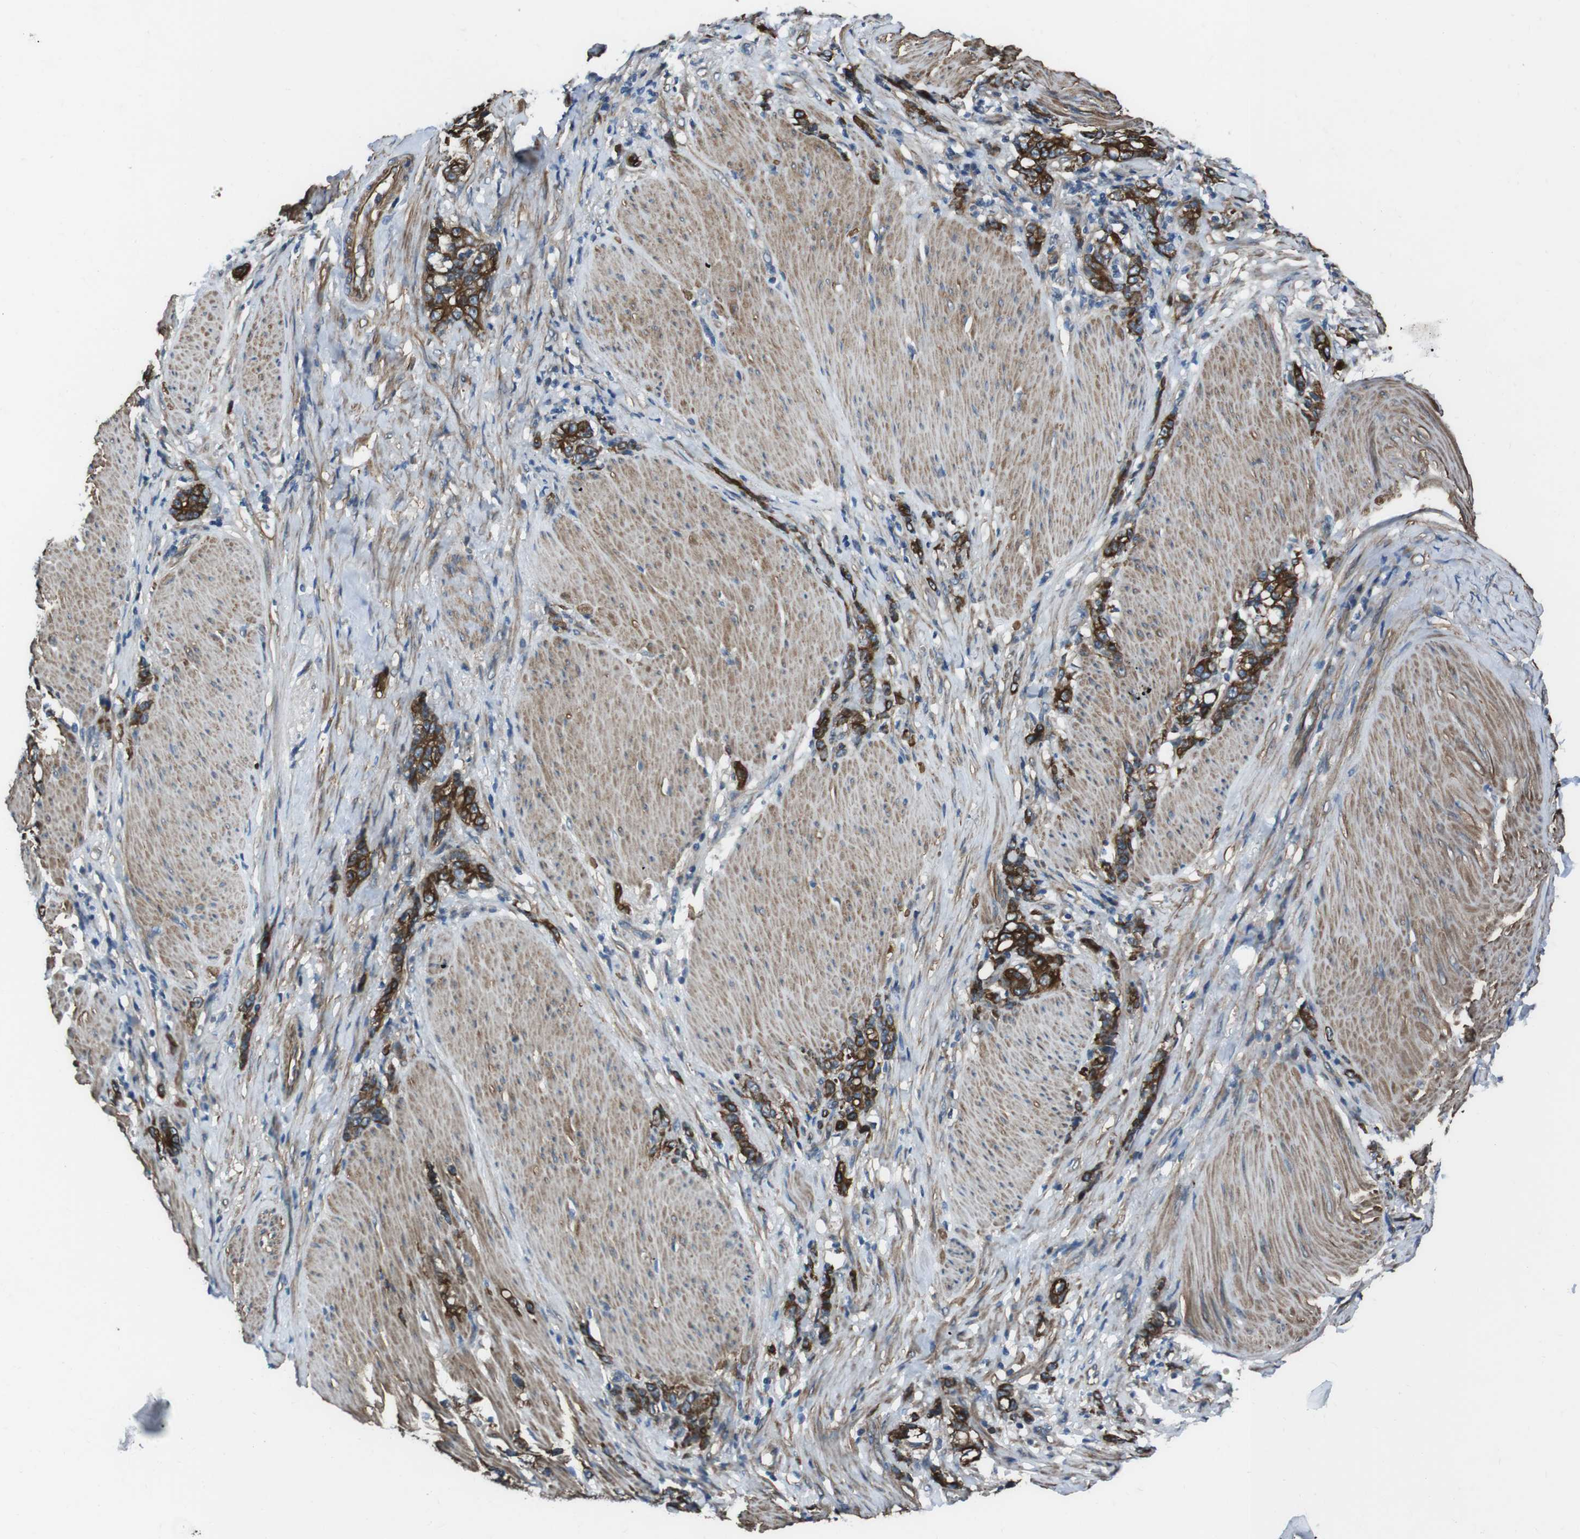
{"staining": {"intensity": "strong", "quantity": ">75%", "location": "cytoplasmic/membranous"}, "tissue": "stomach cancer", "cell_type": "Tumor cells", "image_type": "cancer", "snomed": [{"axis": "morphology", "description": "Adenocarcinoma, NOS"}, {"axis": "topography", "description": "Stomach, lower"}], "caption": "Protein expression analysis of human stomach adenocarcinoma reveals strong cytoplasmic/membranous expression in about >75% of tumor cells.", "gene": "FAM174B", "patient": {"sex": "male", "age": 88}}